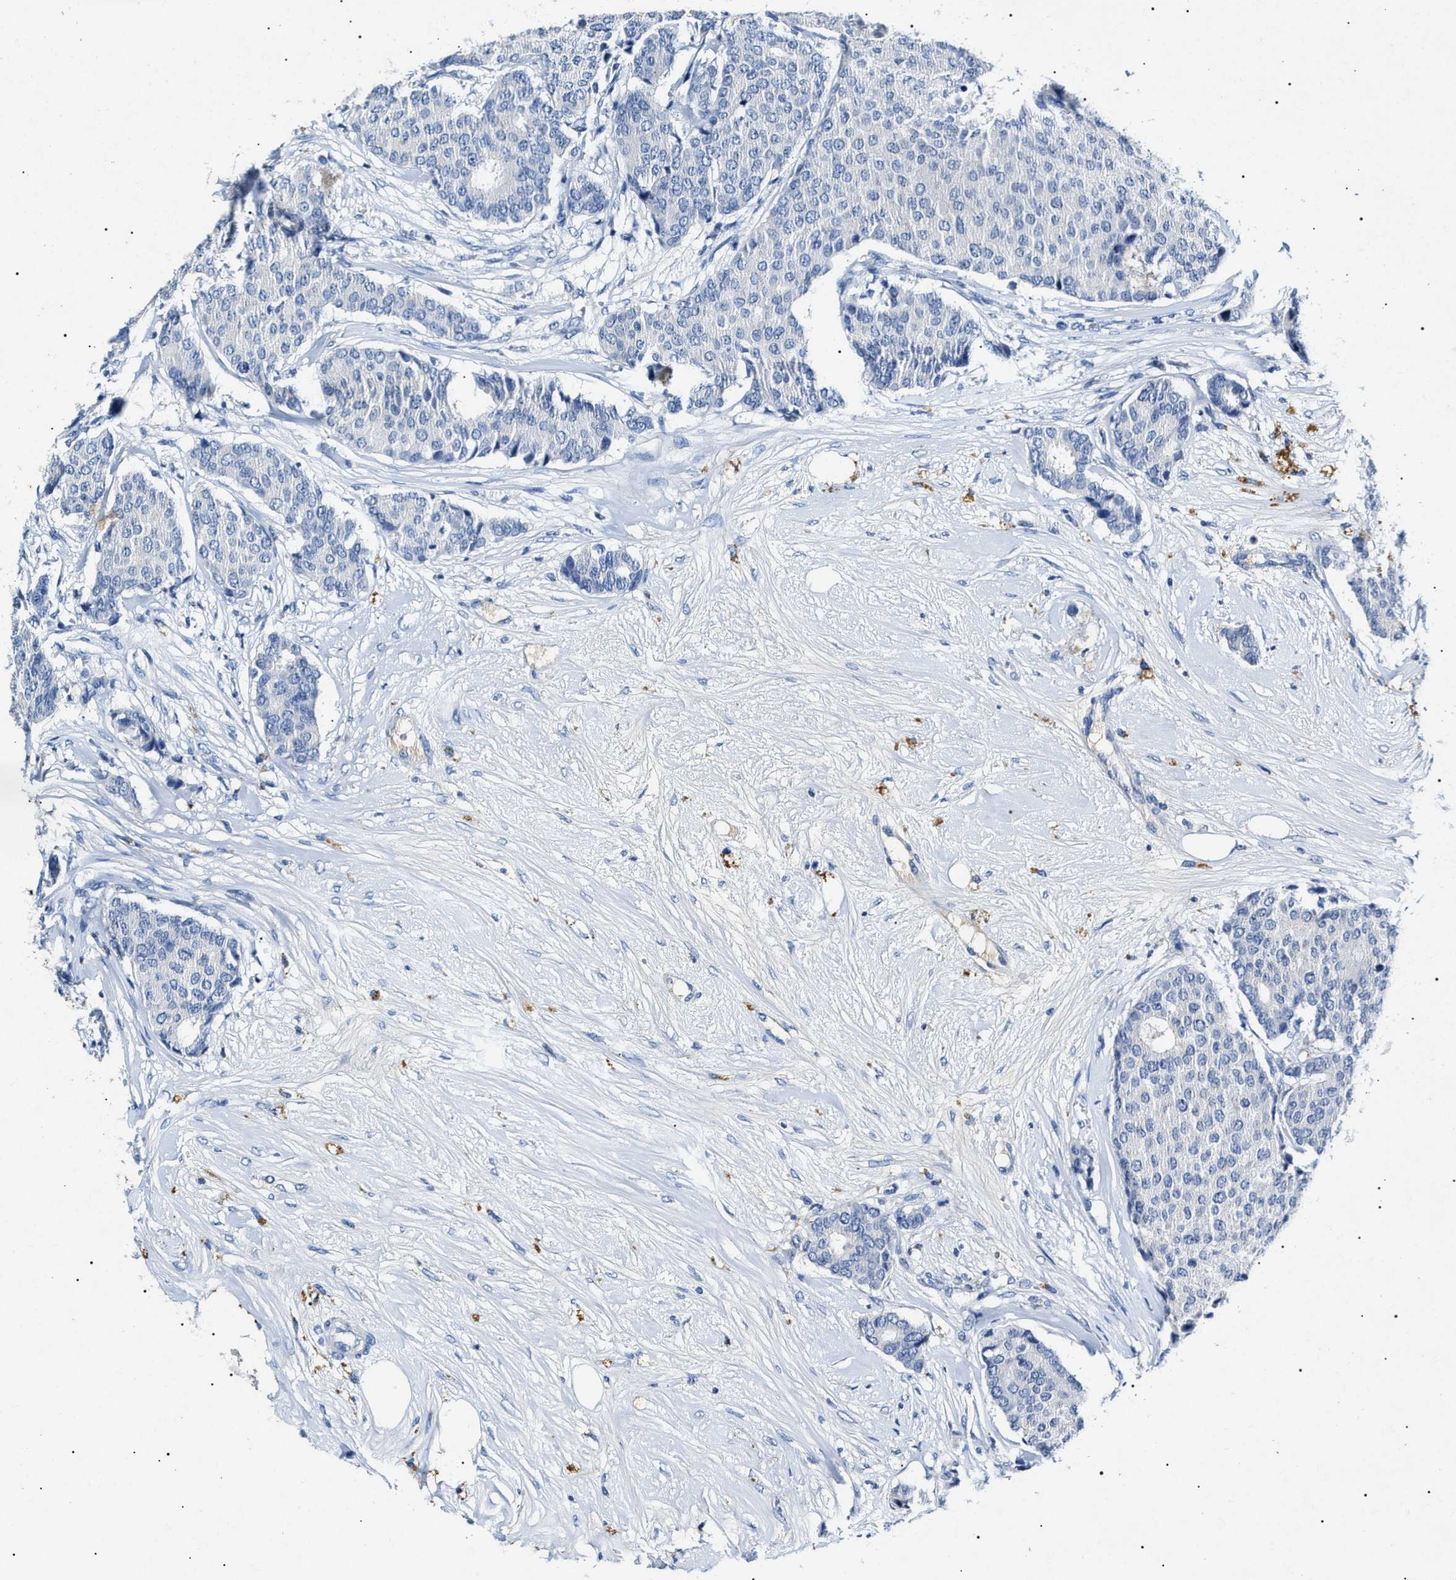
{"staining": {"intensity": "negative", "quantity": "none", "location": "none"}, "tissue": "breast cancer", "cell_type": "Tumor cells", "image_type": "cancer", "snomed": [{"axis": "morphology", "description": "Duct carcinoma"}, {"axis": "topography", "description": "Breast"}], "caption": "Histopathology image shows no protein positivity in tumor cells of breast intraductal carcinoma tissue.", "gene": "LRRC8E", "patient": {"sex": "female", "age": 75}}